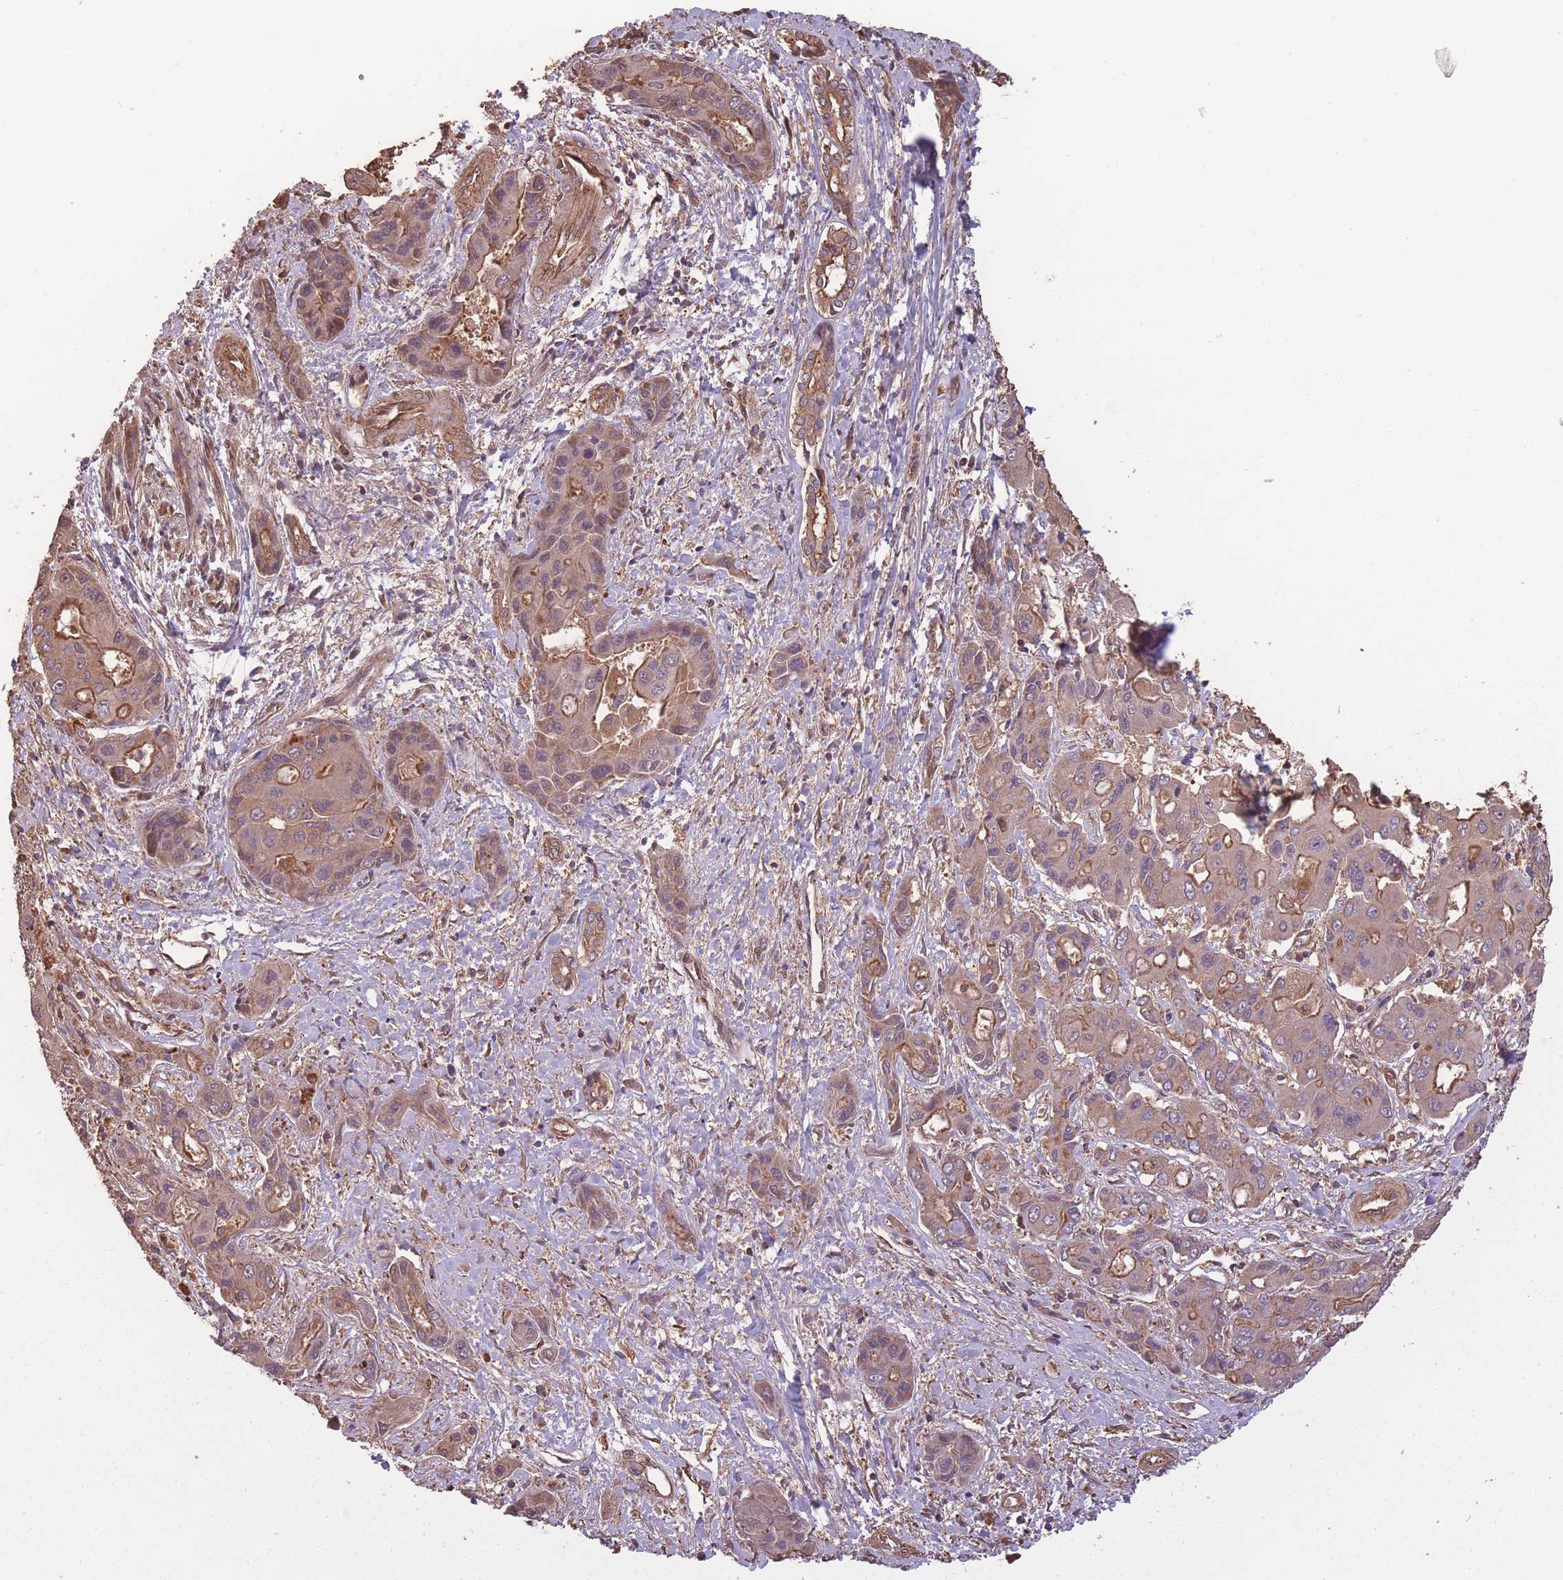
{"staining": {"intensity": "moderate", "quantity": "<25%", "location": "cytoplasmic/membranous"}, "tissue": "liver cancer", "cell_type": "Tumor cells", "image_type": "cancer", "snomed": [{"axis": "morphology", "description": "Cholangiocarcinoma"}, {"axis": "topography", "description": "Liver"}], "caption": "Immunohistochemical staining of liver cholangiocarcinoma exhibits low levels of moderate cytoplasmic/membranous positivity in approximately <25% of tumor cells. (Stains: DAB in brown, nuclei in blue, Microscopy: brightfield microscopy at high magnification).", "gene": "ARMH3", "patient": {"sex": "male", "age": 67}}